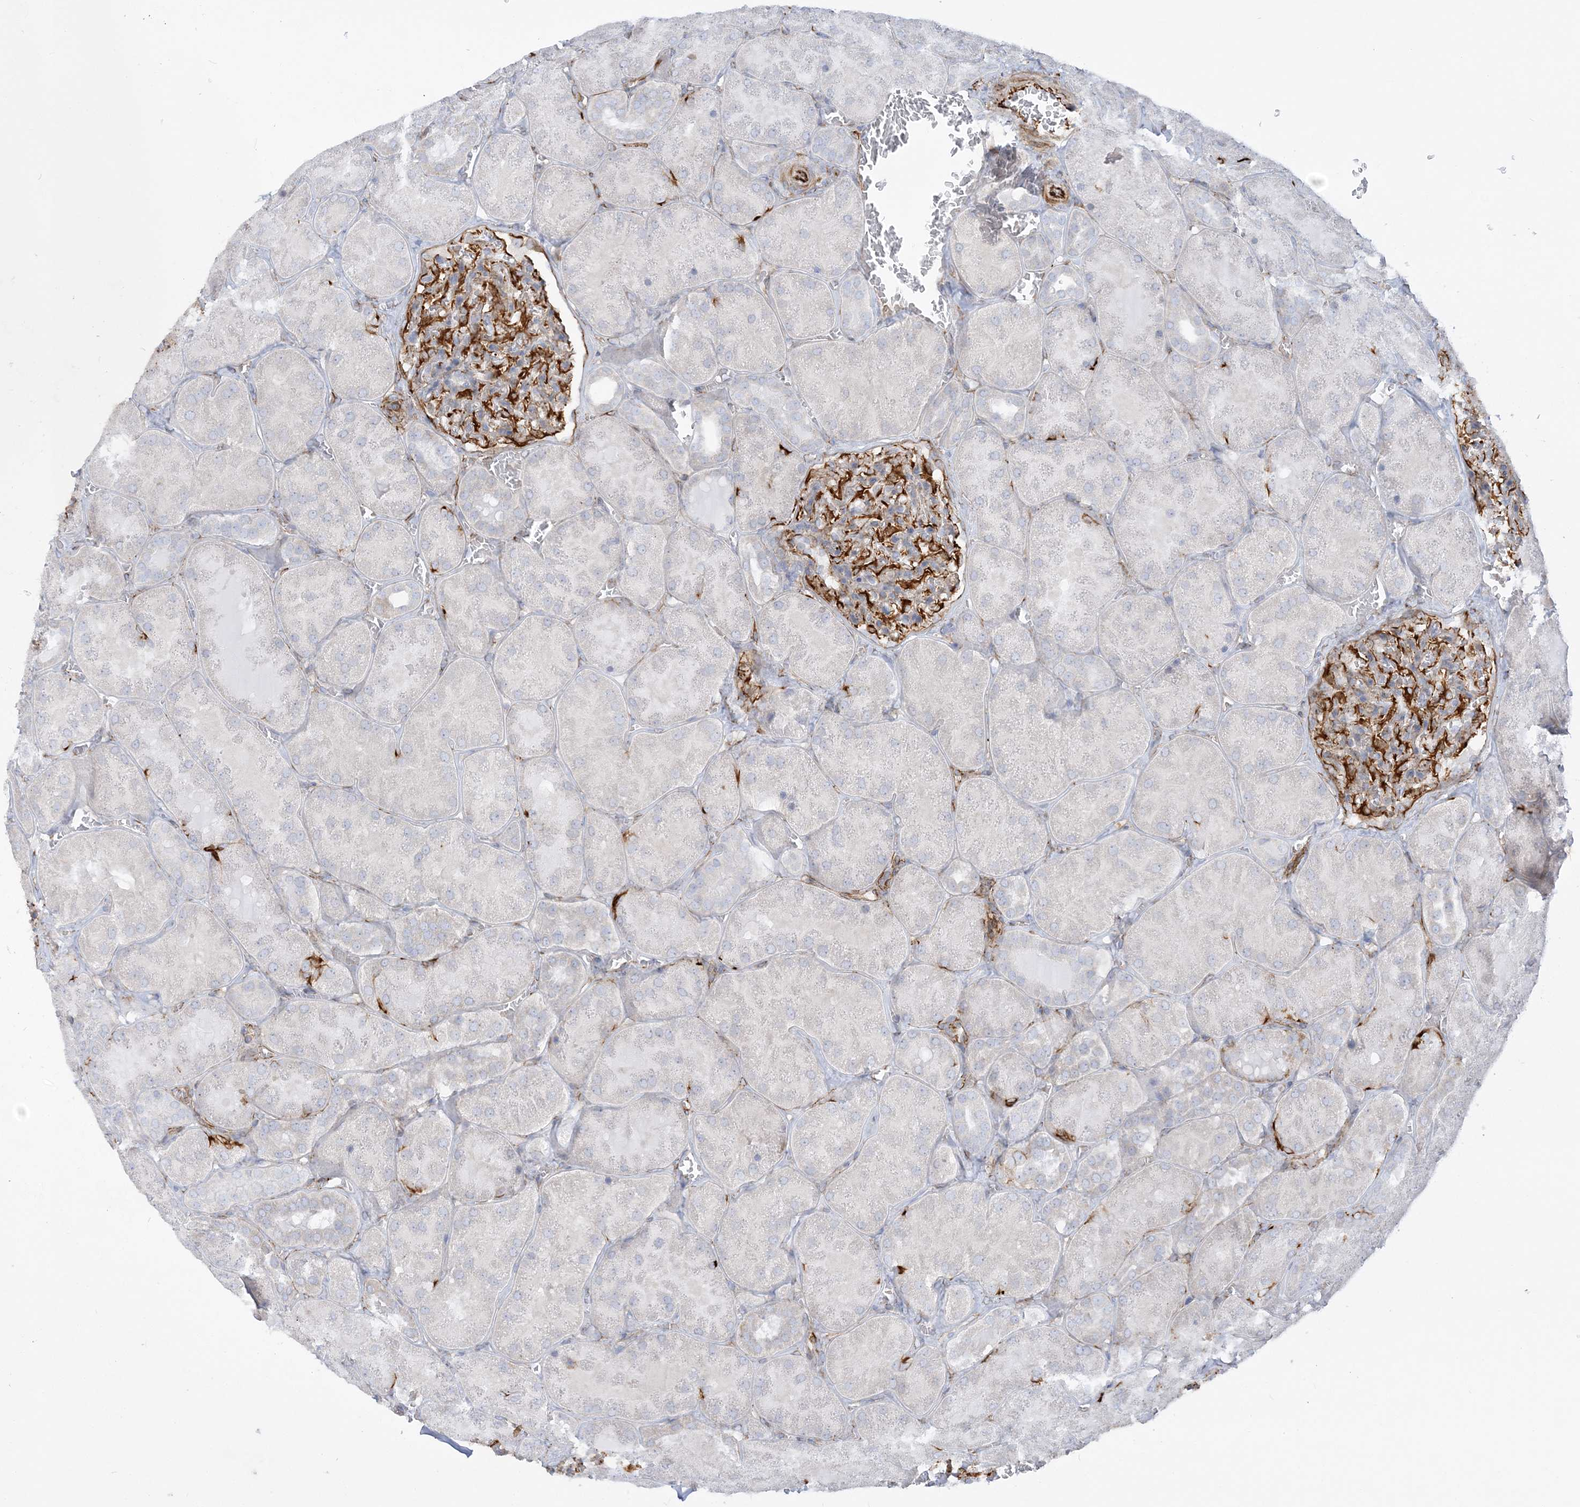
{"staining": {"intensity": "strong", "quantity": "<25%", "location": "cytoplasmic/membranous"}, "tissue": "kidney", "cell_type": "Cells in glomeruli", "image_type": "normal", "snomed": [{"axis": "morphology", "description": "Normal tissue, NOS"}, {"axis": "topography", "description": "Kidney"}], "caption": "IHC (DAB (3,3'-diaminobenzidine)) staining of unremarkable kidney reveals strong cytoplasmic/membranous protein staining in approximately <25% of cells in glomeruli.", "gene": "SCLT1", "patient": {"sex": "male", "age": 28}}